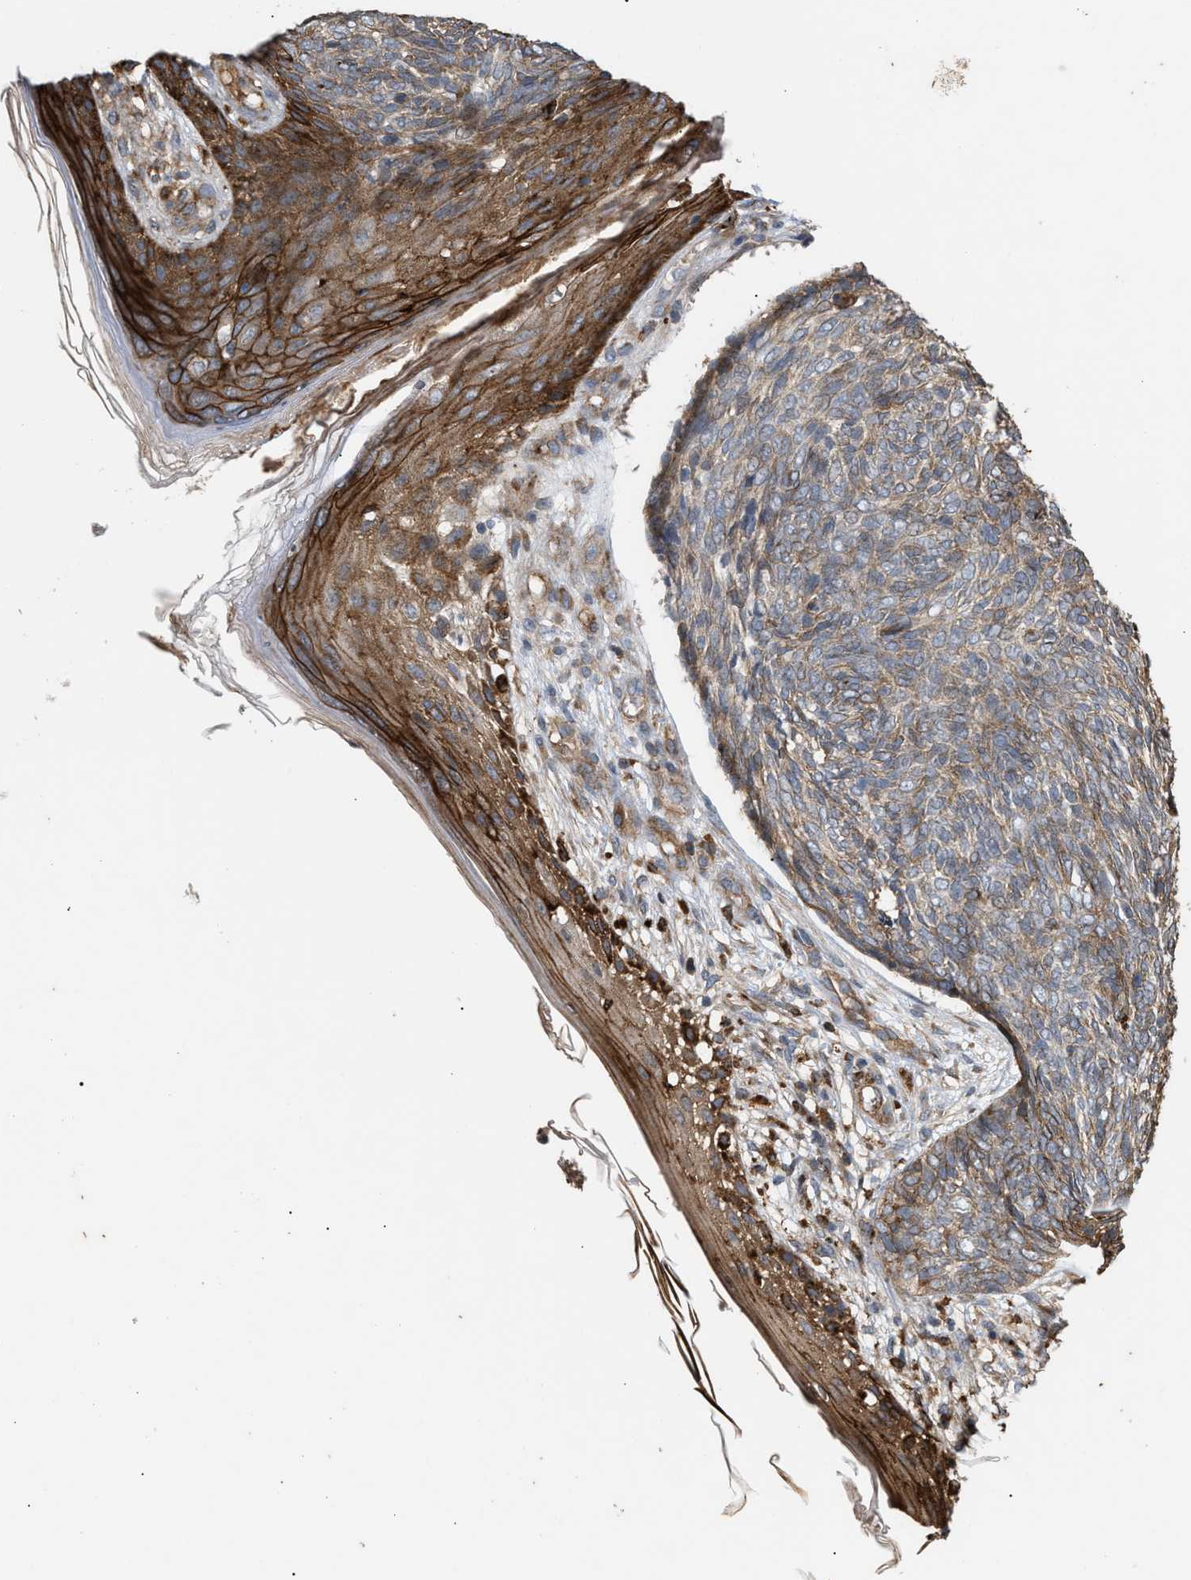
{"staining": {"intensity": "weak", "quantity": ">75%", "location": "cytoplasmic/membranous"}, "tissue": "skin cancer", "cell_type": "Tumor cells", "image_type": "cancer", "snomed": [{"axis": "morphology", "description": "Basal cell carcinoma"}, {"axis": "topography", "description": "Skin"}], "caption": "Immunohistochemical staining of skin cancer (basal cell carcinoma) demonstrates low levels of weak cytoplasmic/membranous expression in approximately >75% of tumor cells.", "gene": "GCC1", "patient": {"sex": "female", "age": 84}}